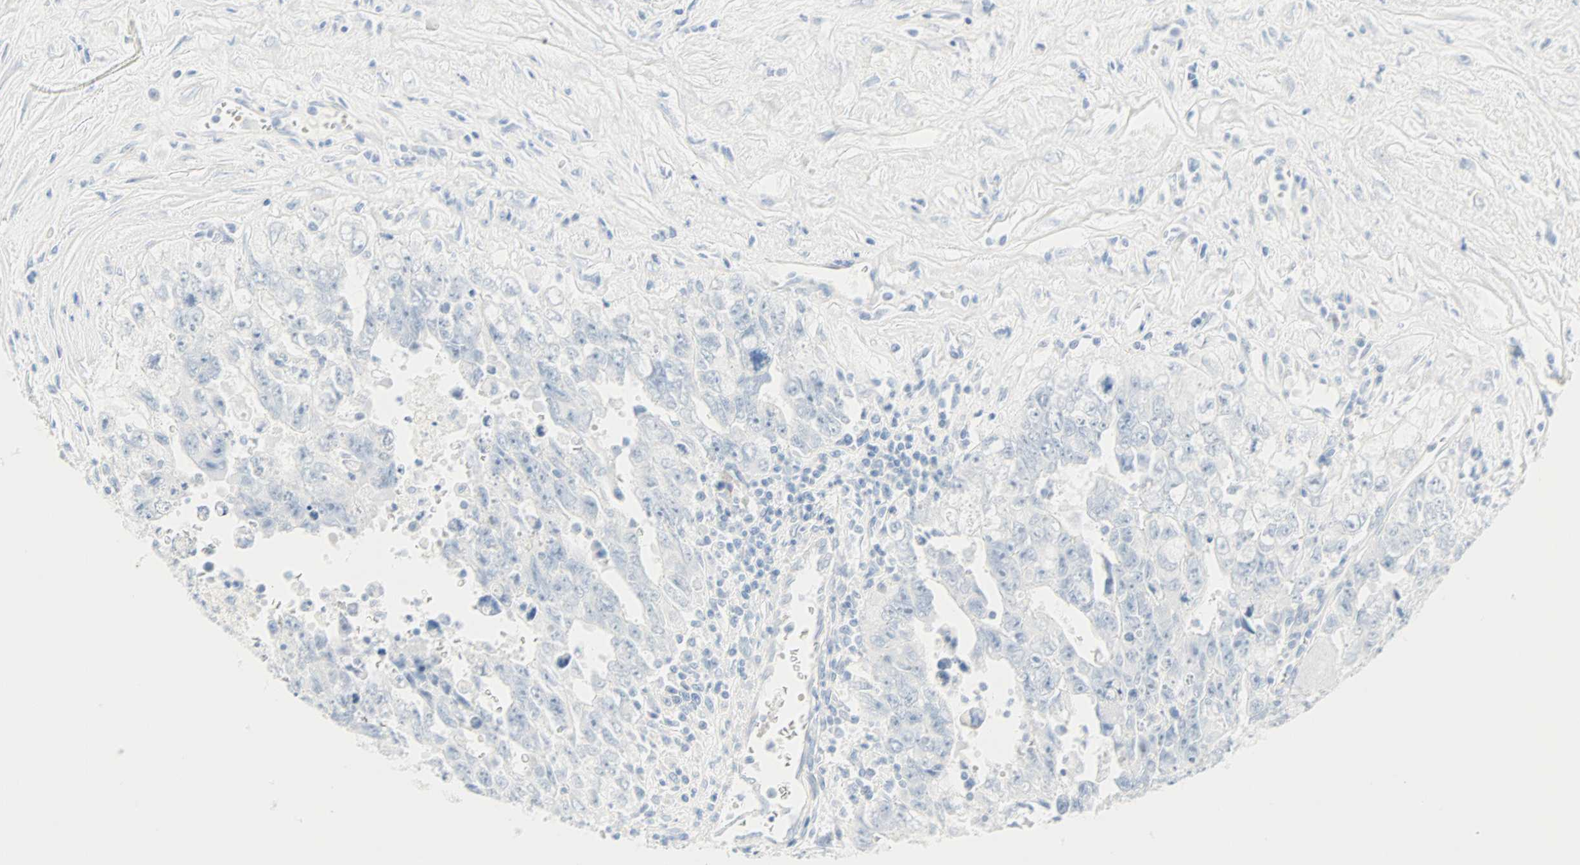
{"staining": {"intensity": "negative", "quantity": "none", "location": "none"}, "tissue": "testis cancer", "cell_type": "Tumor cells", "image_type": "cancer", "snomed": [{"axis": "morphology", "description": "Carcinoma, Embryonal, NOS"}, {"axis": "topography", "description": "Testis"}], "caption": "Immunohistochemistry of human testis embryonal carcinoma reveals no staining in tumor cells.", "gene": "SELENBP1", "patient": {"sex": "male", "age": 28}}